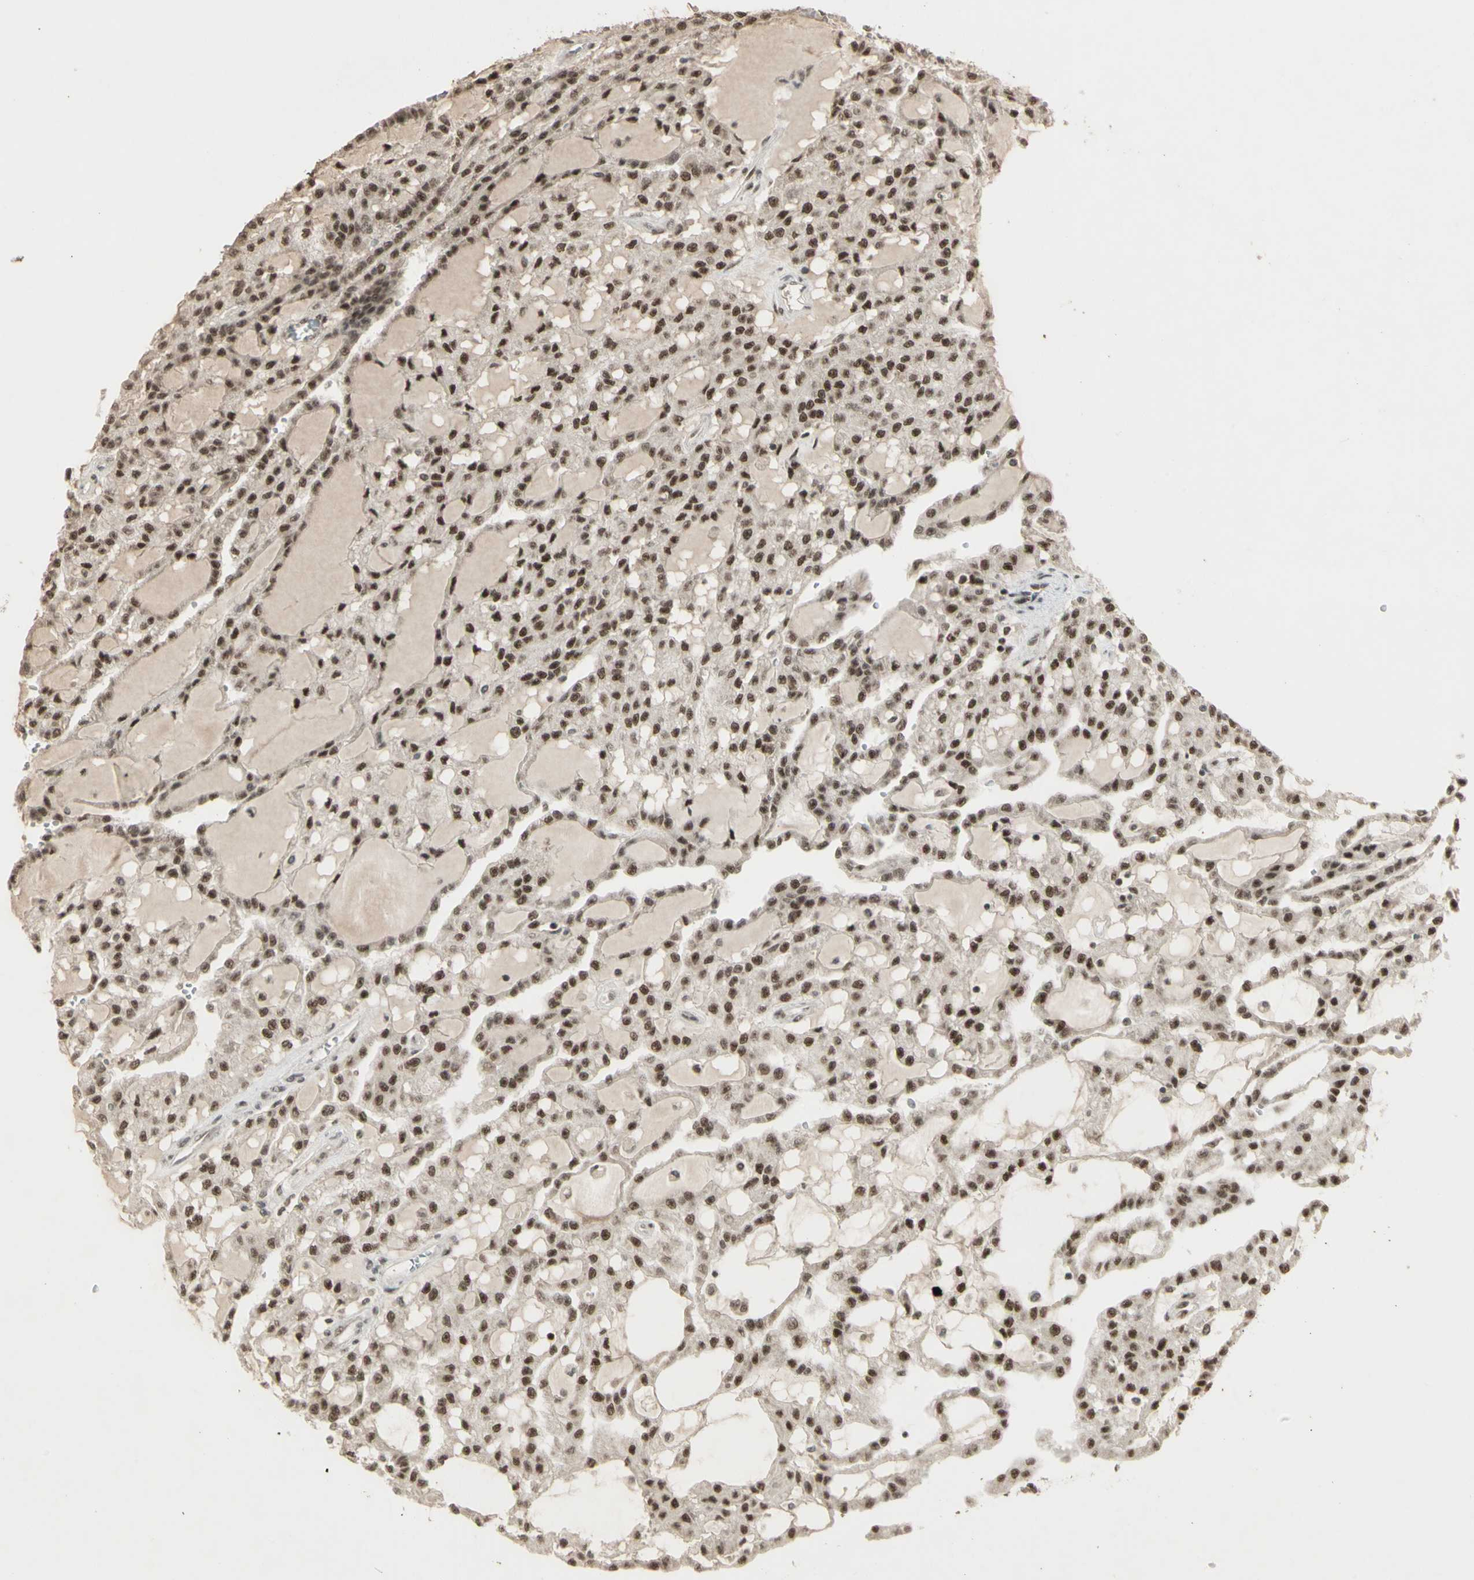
{"staining": {"intensity": "strong", "quantity": ">75%", "location": "cytoplasmic/membranous,nuclear"}, "tissue": "renal cancer", "cell_type": "Tumor cells", "image_type": "cancer", "snomed": [{"axis": "morphology", "description": "Adenocarcinoma, NOS"}, {"axis": "topography", "description": "Kidney"}], "caption": "A brown stain highlights strong cytoplasmic/membranous and nuclear positivity of a protein in renal cancer tumor cells.", "gene": "CCNT1", "patient": {"sex": "male", "age": 63}}